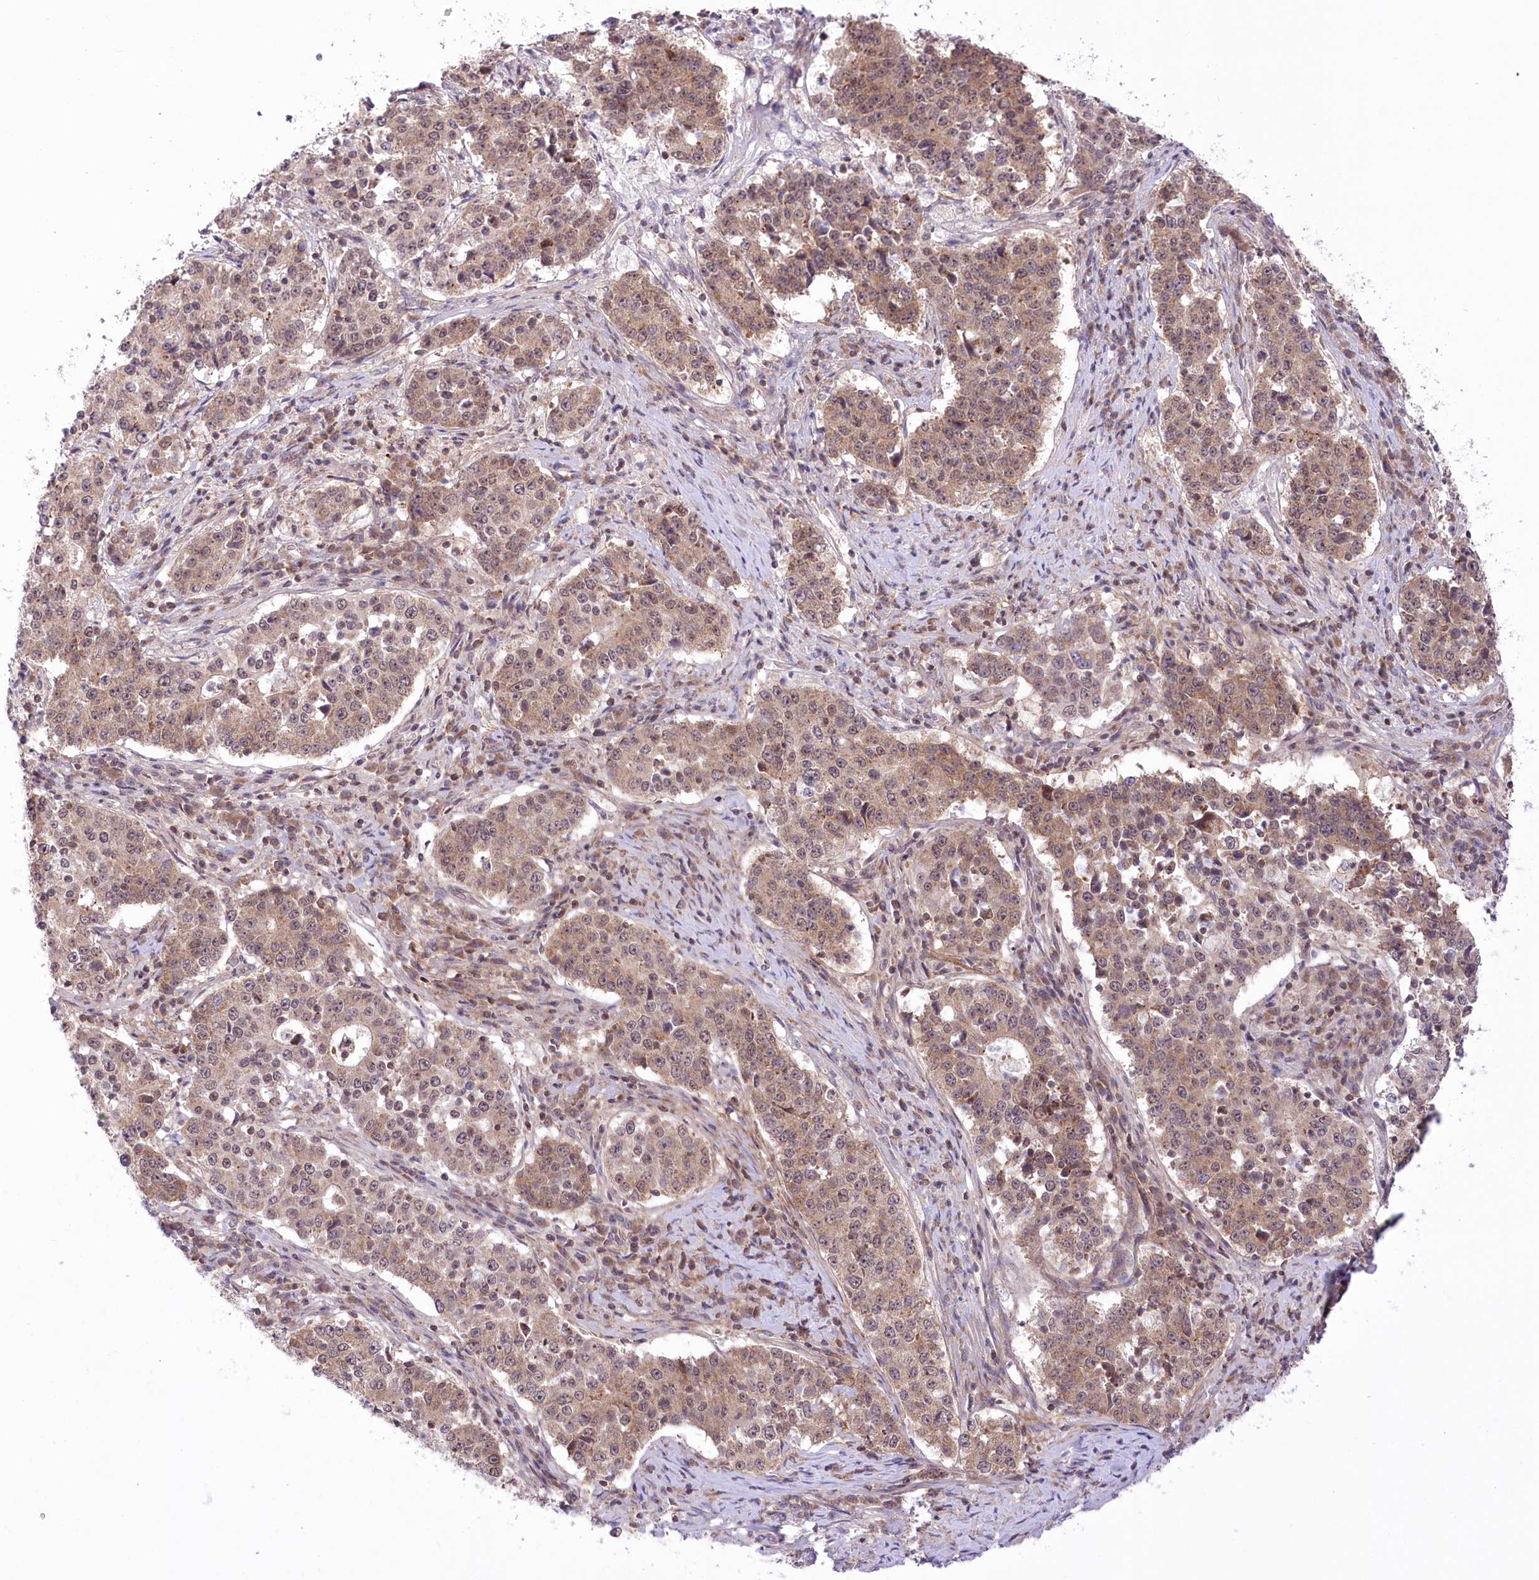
{"staining": {"intensity": "weak", "quantity": ">75%", "location": "cytoplasmic/membranous"}, "tissue": "stomach cancer", "cell_type": "Tumor cells", "image_type": "cancer", "snomed": [{"axis": "morphology", "description": "Adenocarcinoma, NOS"}, {"axis": "topography", "description": "Stomach"}], "caption": "Protein staining of stomach cancer tissue reveals weak cytoplasmic/membranous staining in approximately >75% of tumor cells.", "gene": "ZMAT2", "patient": {"sex": "male", "age": 59}}